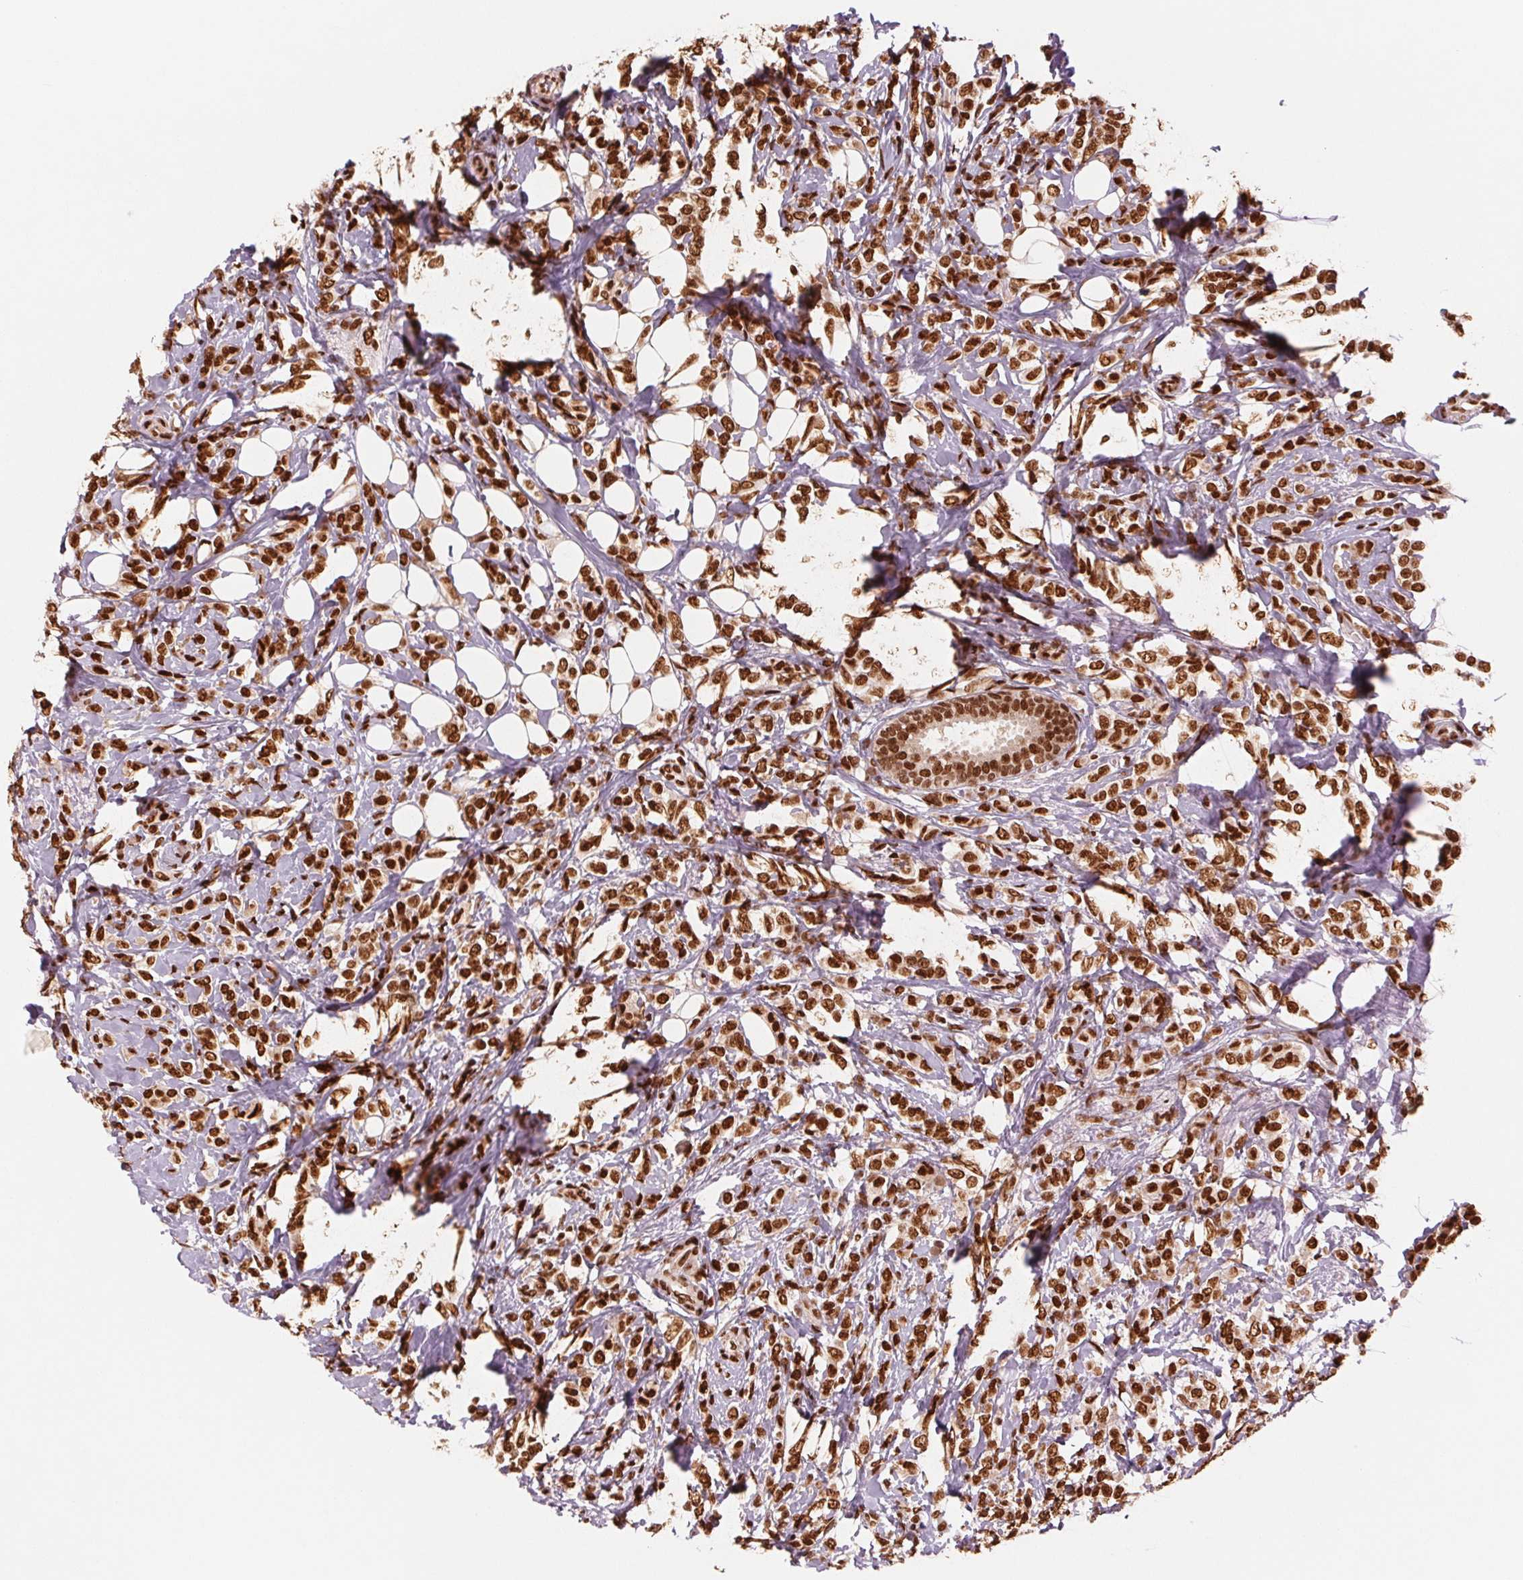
{"staining": {"intensity": "strong", "quantity": ">75%", "location": "nuclear"}, "tissue": "breast cancer", "cell_type": "Tumor cells", "image_type": "cancer", "snomed": [{"axis": "morphology", "description": "Lobular carcinoma"}, {"axis": "topography", "description": "Breast"}], "caption": "Immunohistochemical staining of lobular carcinoma (breast) demonstrates strong nuclear protein positivity in about >75% of tumor cells. The protein of interest is stained brown, and the nuclei are stained in blue (DAB IHC with brightfield microscopy, high magnification).", "gene": "TTLL9", "patient": {"sex": "female", "age": 49}}